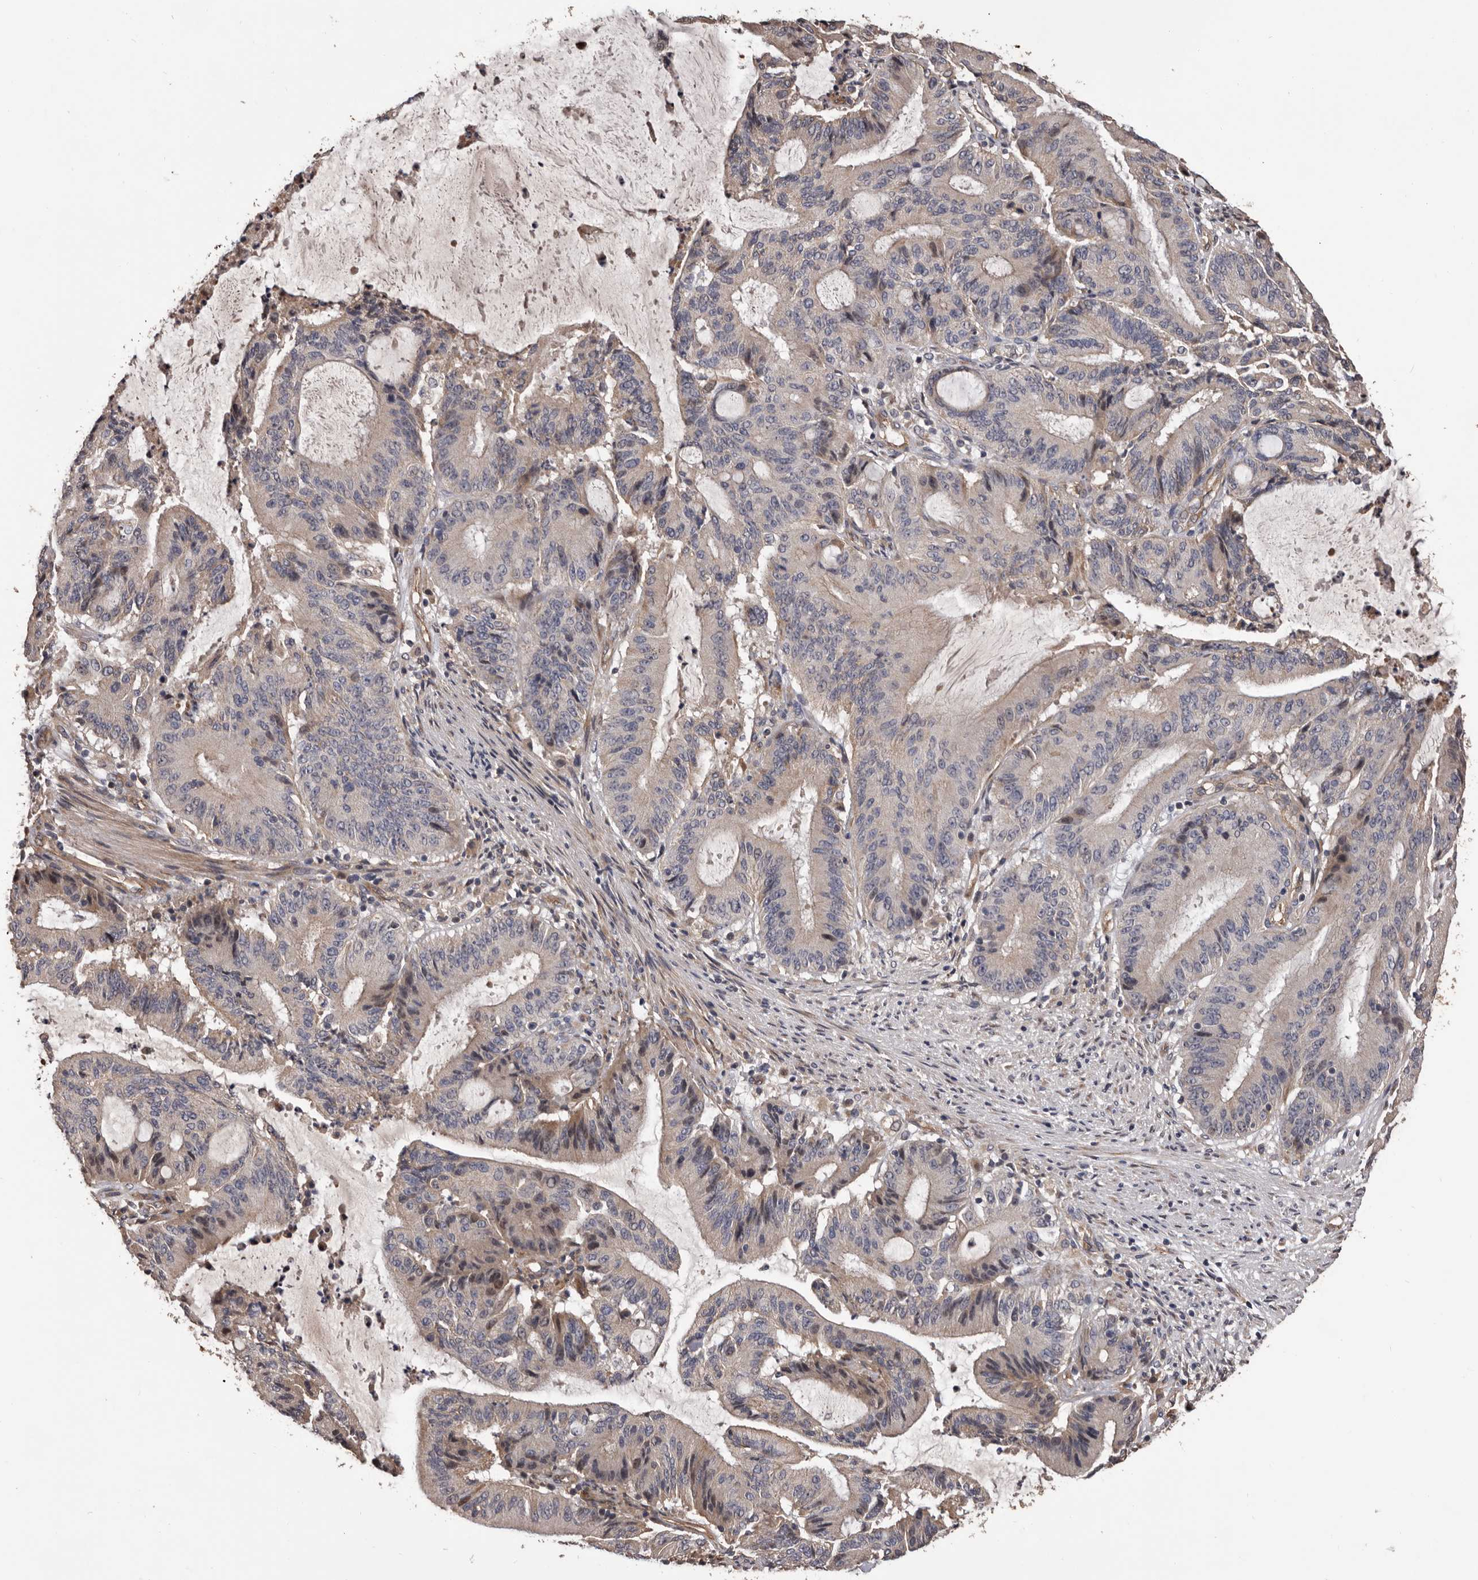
{"staining": {"intensity": "moderate", "quantity": "<25%", "location": "cytoplasmic/membranous"}, "tissue": "liver cancer", "cell_type": "Tumor cells", "image_type": "cancer", "snomed": [{"axis": "morphology", "description": "Normal tissue, NOS"}, {"axis": "morphology", "description": "Cholangiocarcinoma"}, {"axis": "topography", "description": "Liver"}, {"axis": "topography", "description": "Peripheral nerve tissue"}], "caption": "Protein expression by IHC shows moderate cytoplasmic/membranous expression in approximately <25% of tumor cells in liver cancer. (brown staining indicates protein expression, while blue staining denotes nuclei).", "gene": "ADAMTS2", "patient": {"sex": "female", "age": 73}}